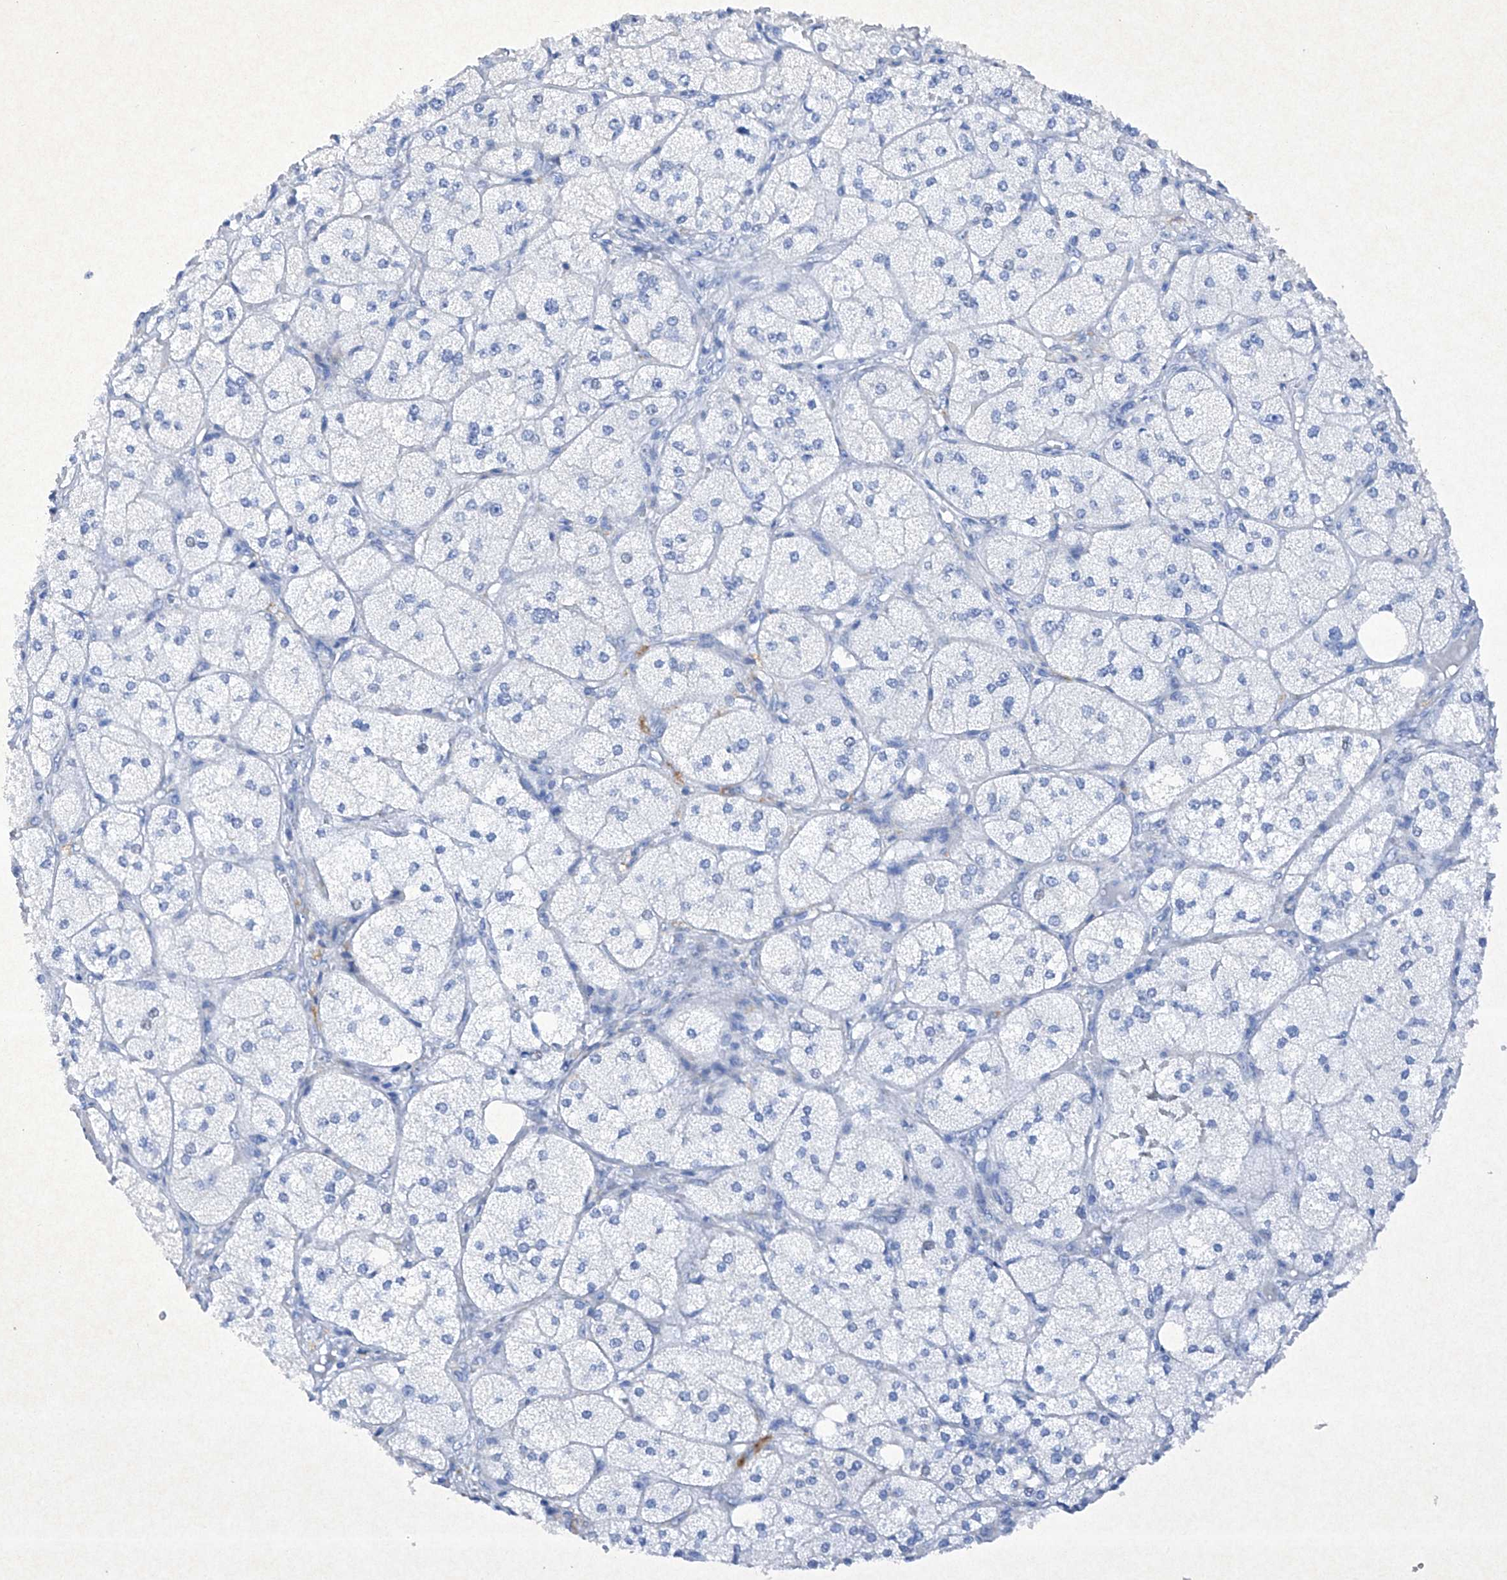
{"staining": {"intensity": "negative", "quantity": "none", "location": "none"}, "tissue": "adrenal gland", "cell_type": "Glandular cells", "image_type": "normal", "snomed": [{"axis": "morphology", "description": "Normal tissue, NOS"}, {"axis": "topography", "description": "Adrenal gland"}], "caption": "The immunohistochemistry (IHC) micrograph has no significant expression in glandular cells of adrenal gland. (DAB (3,3'-diaminobenzidine) immunohistochemistry visualized using brightfield microscopy, high magnification).", "gene": "BARX2", "patient": {"sex": "female", "age": 61}}